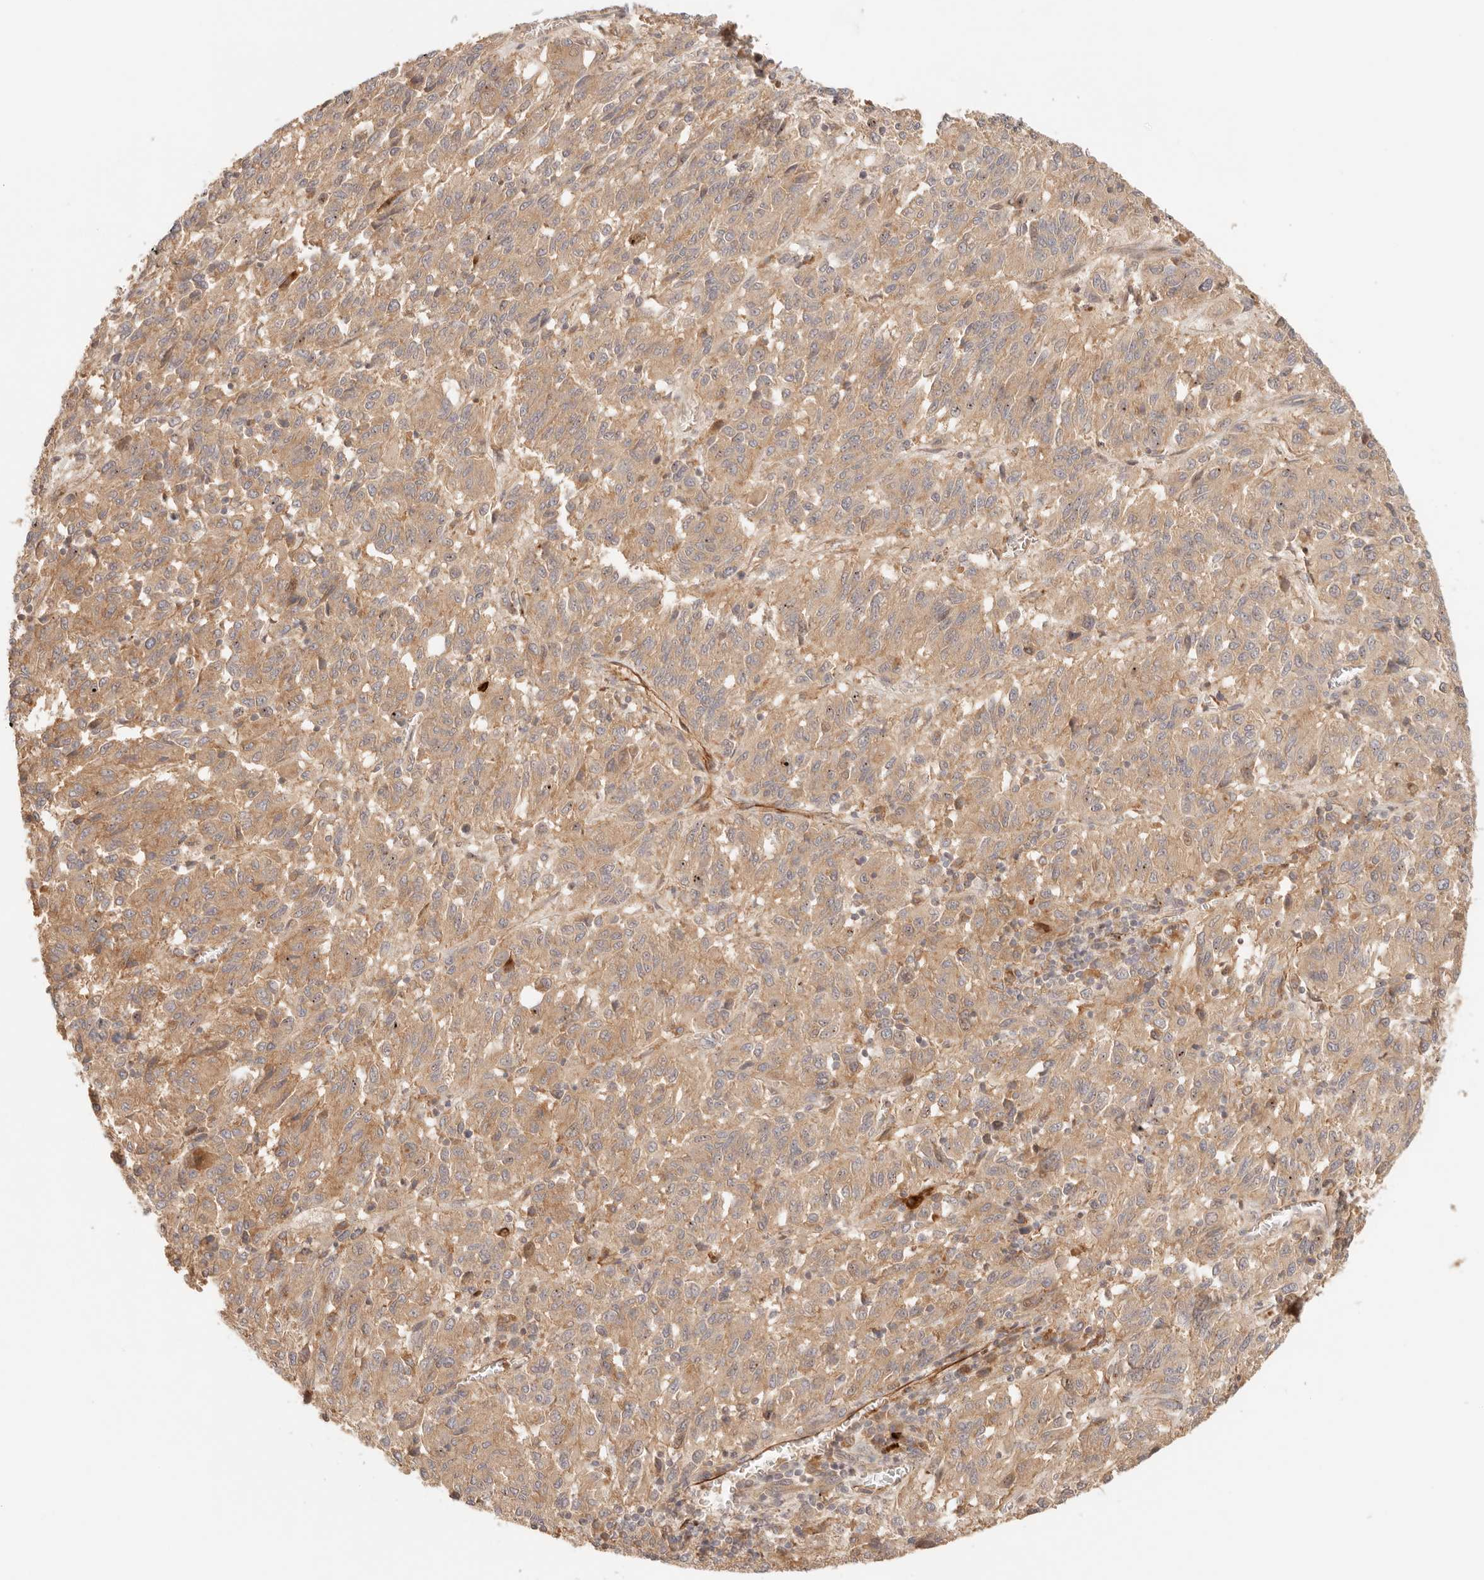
{"staining": {"intensity": "moderate", "quantity": ">75%", "location": "cytoplasmic/membranous"}, "tissue": "melanoma", "cell_type": "Tumor cells", "image_type": "cancer", "snomed": [{"axis": "morphology", "description": "Malignant melanoma, Metastatic site"}, {"axis": "topography", "description": "Lung"}], "caption": "Protein staining by immunohistochemistry (IHC) displays moderate cytoplasmic/membranous positivity in about >75% of tumor cells in malignant melanoma (metastatic site). Nuclei are stained in blue.", "gene": "IL1R2", "patient": {"sex": "male", "age": 64}}